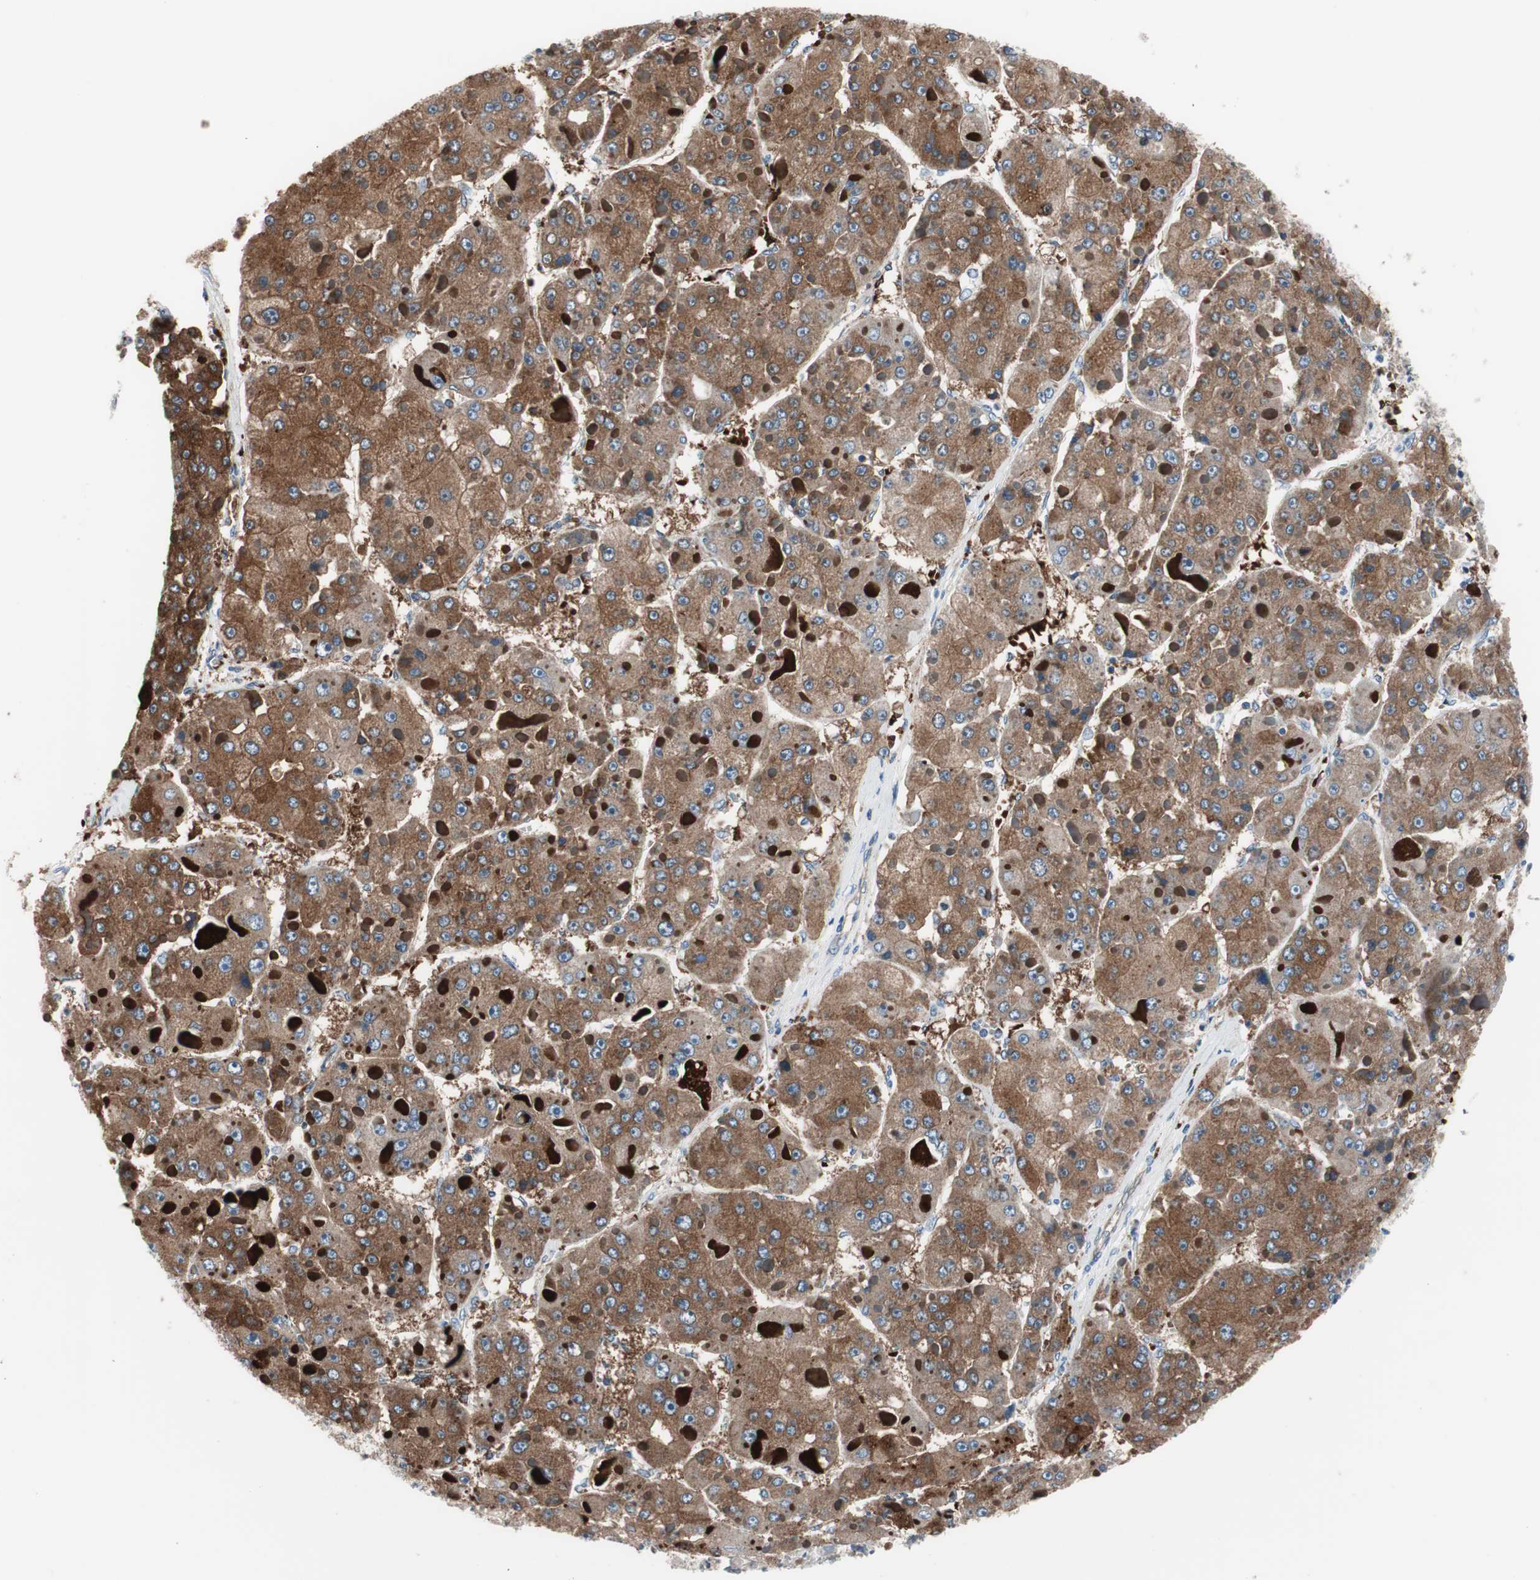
{"staining": {"intensity": "strong", "quantity": ">75%", "location": "cytoplasmic/membranous"}, "tissue": "liver cancer", "cell_type": "Tumor cells", "image_type": "cancer", "snomed": [{"axis": "morphology", "description": "Carcinoma, Hepatocellular, NOS"}, {"axis": "topography", "description": "Liver"}], "caption": "Immunohistochemistry (IHC) micrograph of neoplastic tissue: human liver cancer stained using immunohistochemistry (IHC) reveals high levels of strong protein expression localized specifically in the cytoplasmic/membranous of tumor cells, appearing as a cytoplasmic/membranous brown color.", "gene": "PRDX2", "patient": {"sex": "female", "age": 73}}